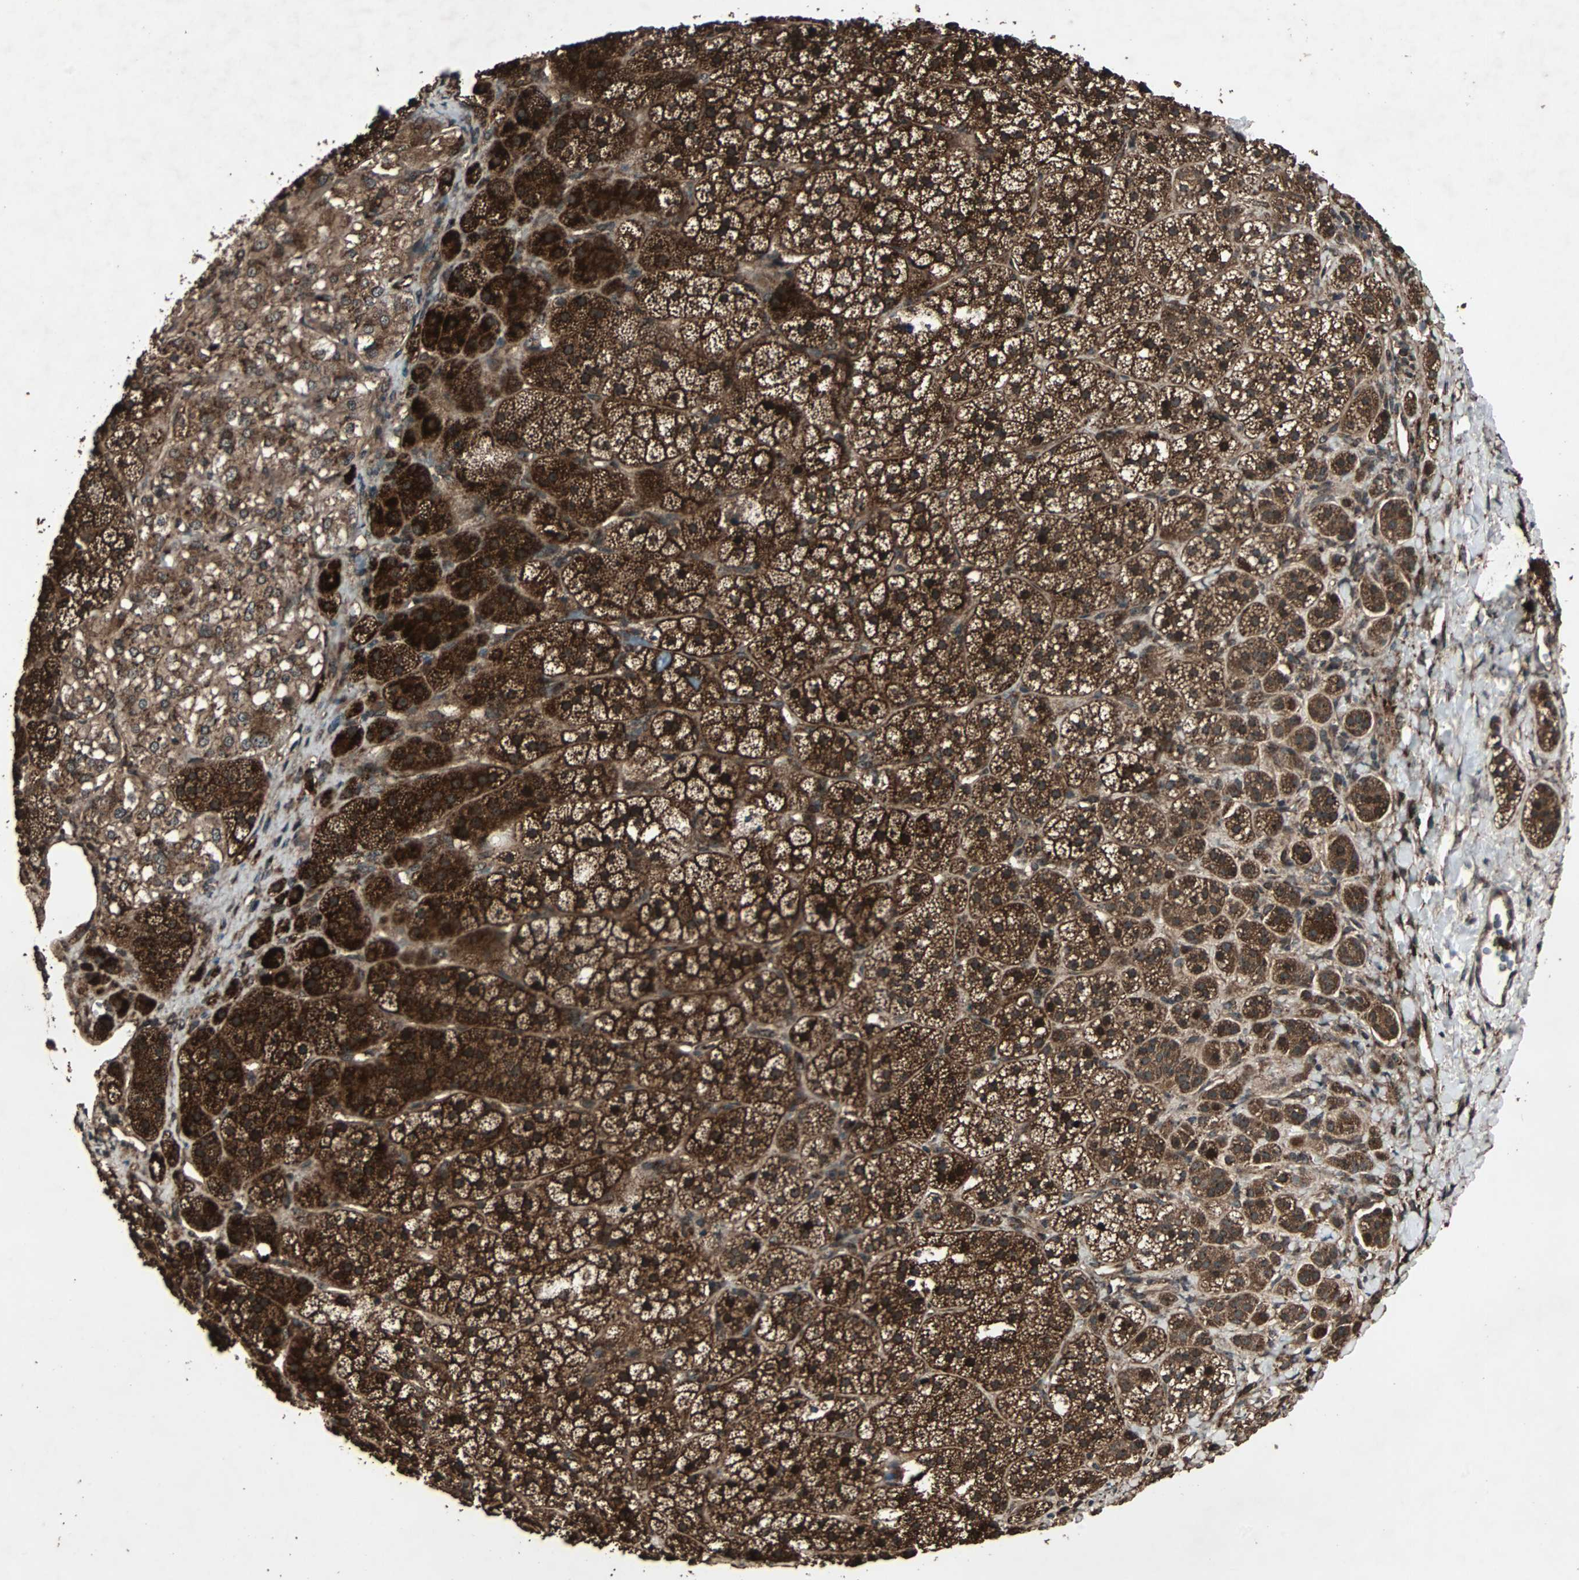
{"staining": {"intensity": "strong", "quantity": ">75%", "location": "cytoplasmic/membranous,nuclear"}, "tissue": "adrenal gland", "cell_type": "Glandular cells", "image_type": "normal", "snomed": [{"axis": "morphology", "description": "Normal tissue, NOS"}, {"axis": "topography", "description": "Adrenal gland"}], "caption": "Protein expression analysis of benign human adrenal gland reveals strong cytoplasmic/membranous,nuclear staining in approximately >75% of glandular cells. The staining is performed using DAB brown chromogen to label protein expression. The nuclei are counter-stained blue using hematoxylin.", "gene": "LAMTOR5", "patient": {"sex": "female", "age": 44}}